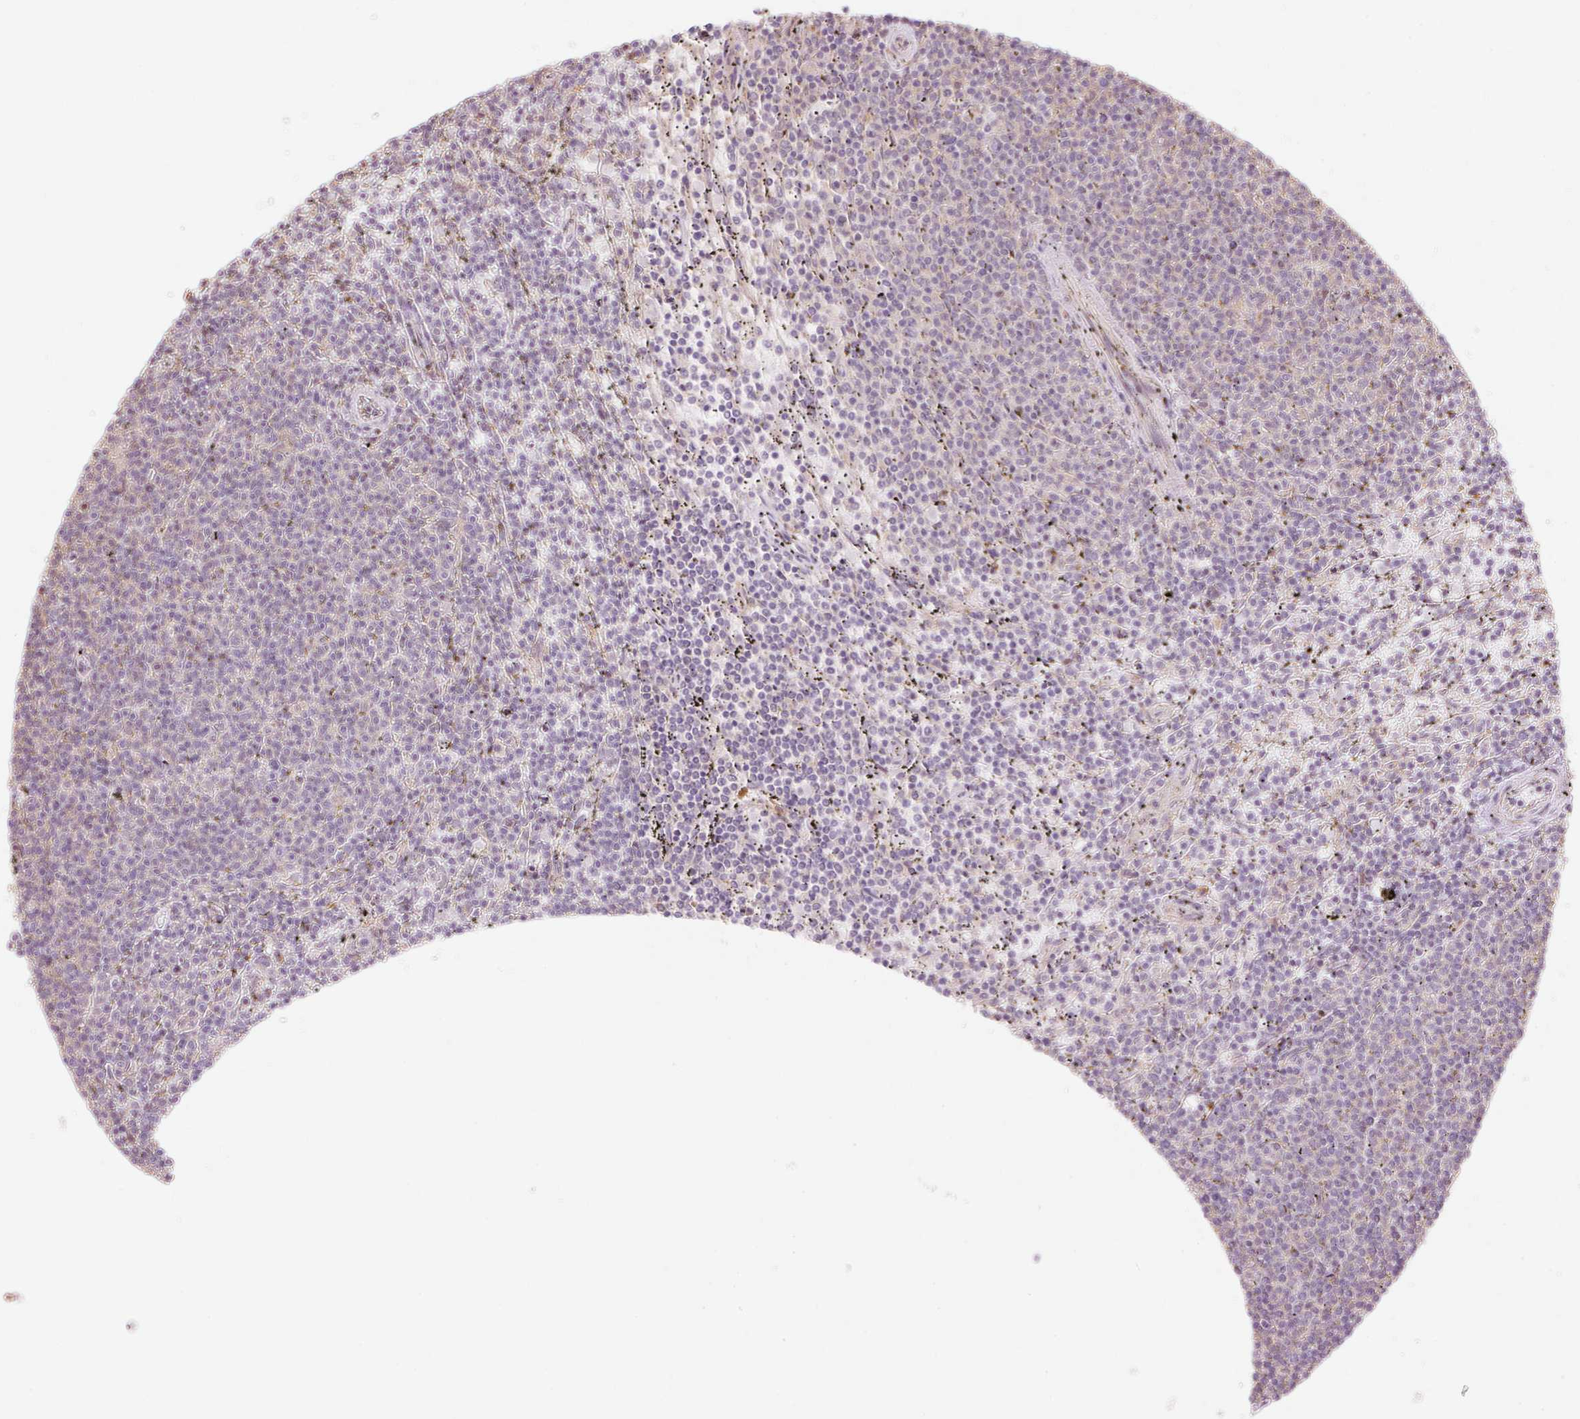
{"staining": {"intensity": "negative", "quantity": "none", "location": "none"}, "tissue": "lymphoma", "cell_type": "Tumor cells", "image_type": "cancer", "snomed": [{"axis": "morphology", "description": "Malignant lymphoma, non-Hodgkin's type, Low grade"}, {"axis": "topography", "description": "Spleen"}], "caption": "Immunohistochemistry image of malignant lymphoma, non-Hodgkin's type (low-grade) stained for a protein (brown), which displays no positivity in tumor cells.", "gene": "EMC10", "patient": {"sex": "female", "age": 50}}